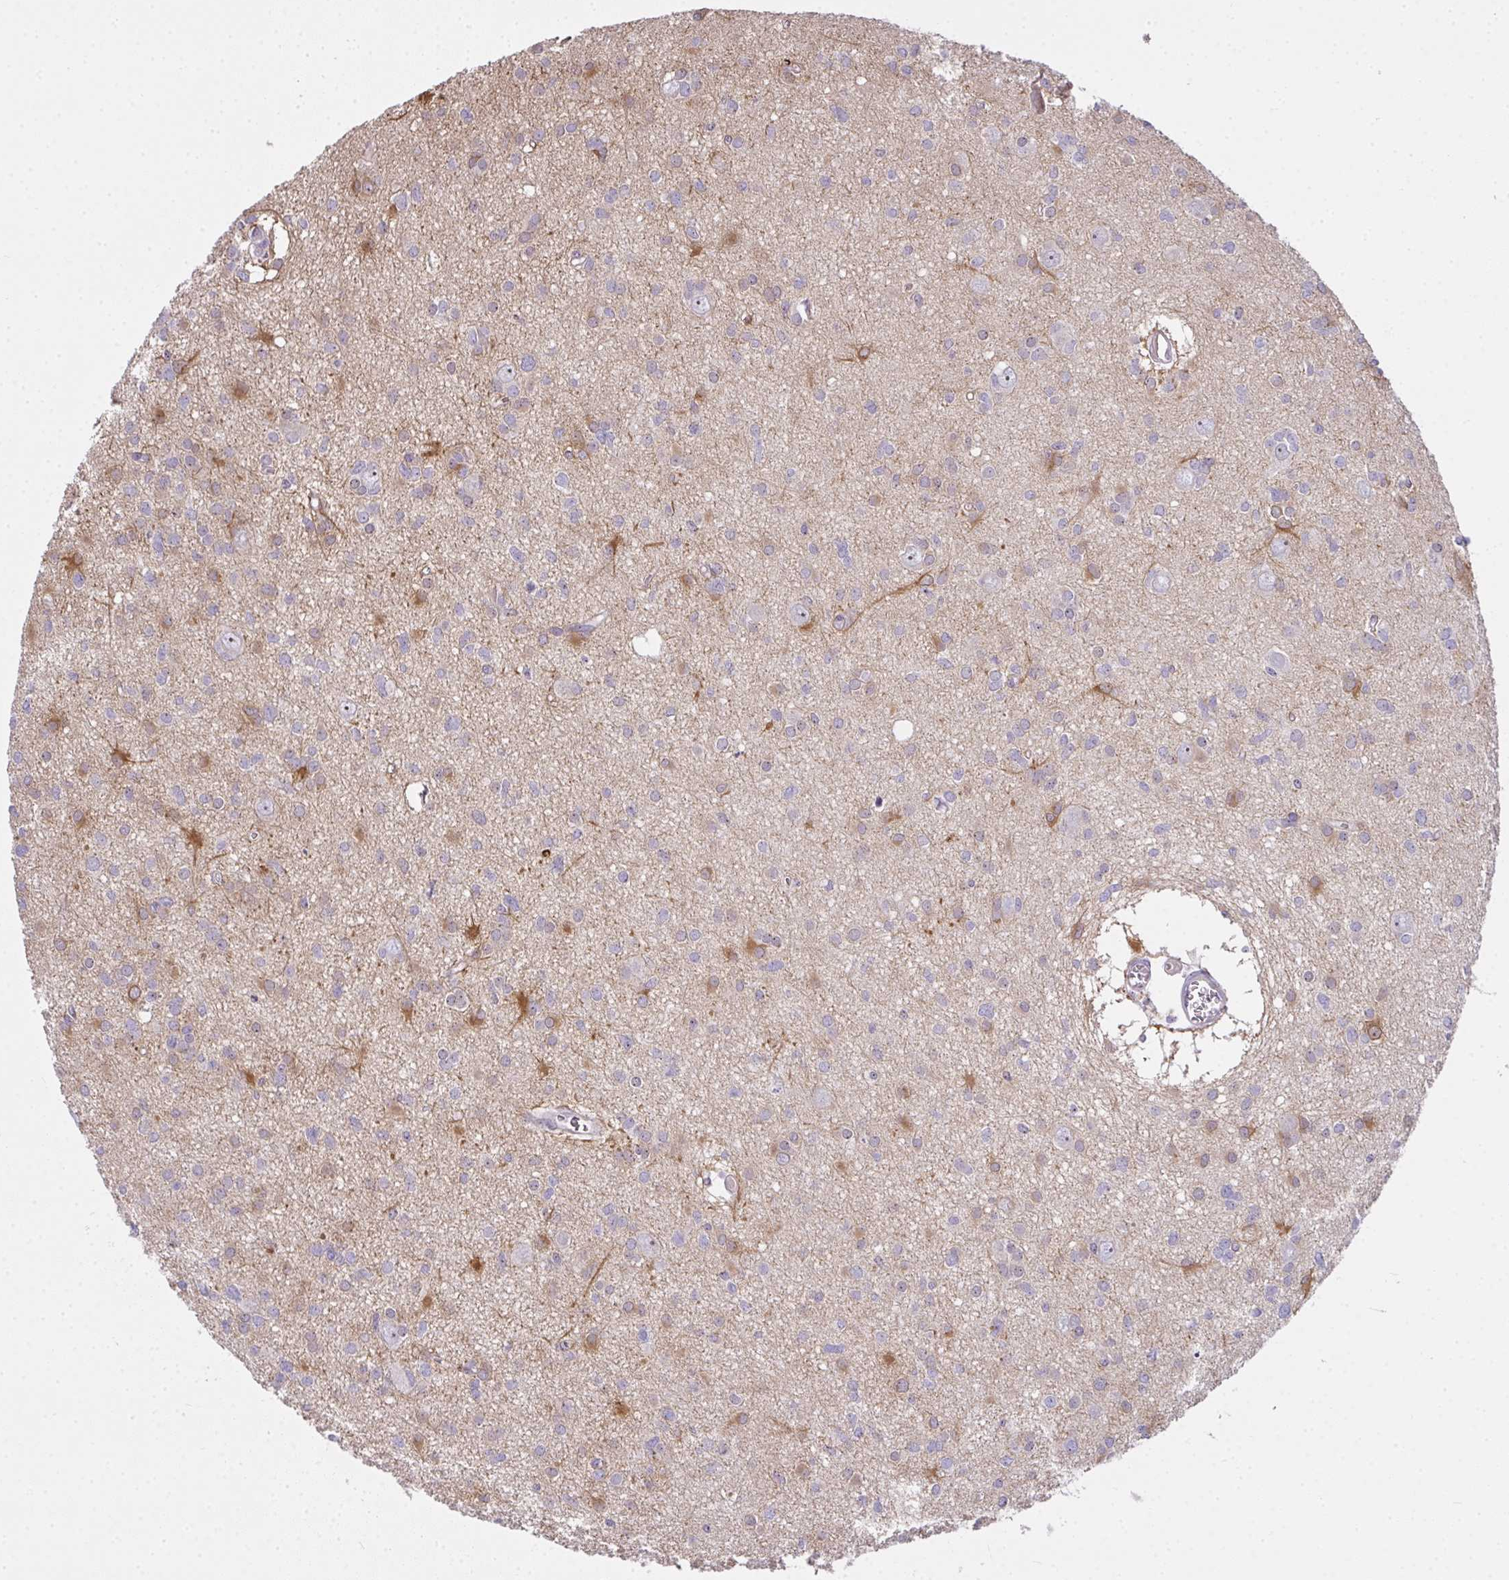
{"staining": {"intensity": "negative", "quantity": "none", "location": "none"}, "tissue": "glioma", "cell_type": "Tumor cells", "image_type": "cancer", "snomed": [{"axis": "morphology", "description": "Glioma, malignant, High grade"}, {"axis": "topography", "description": "Brain"}], "caption": "The photomicrograph shows no significant positivity in tumor cells of malignant high-grade glioma.", "gene": "NT5C1A", "patient": {"sex": "male", "age": 23}}